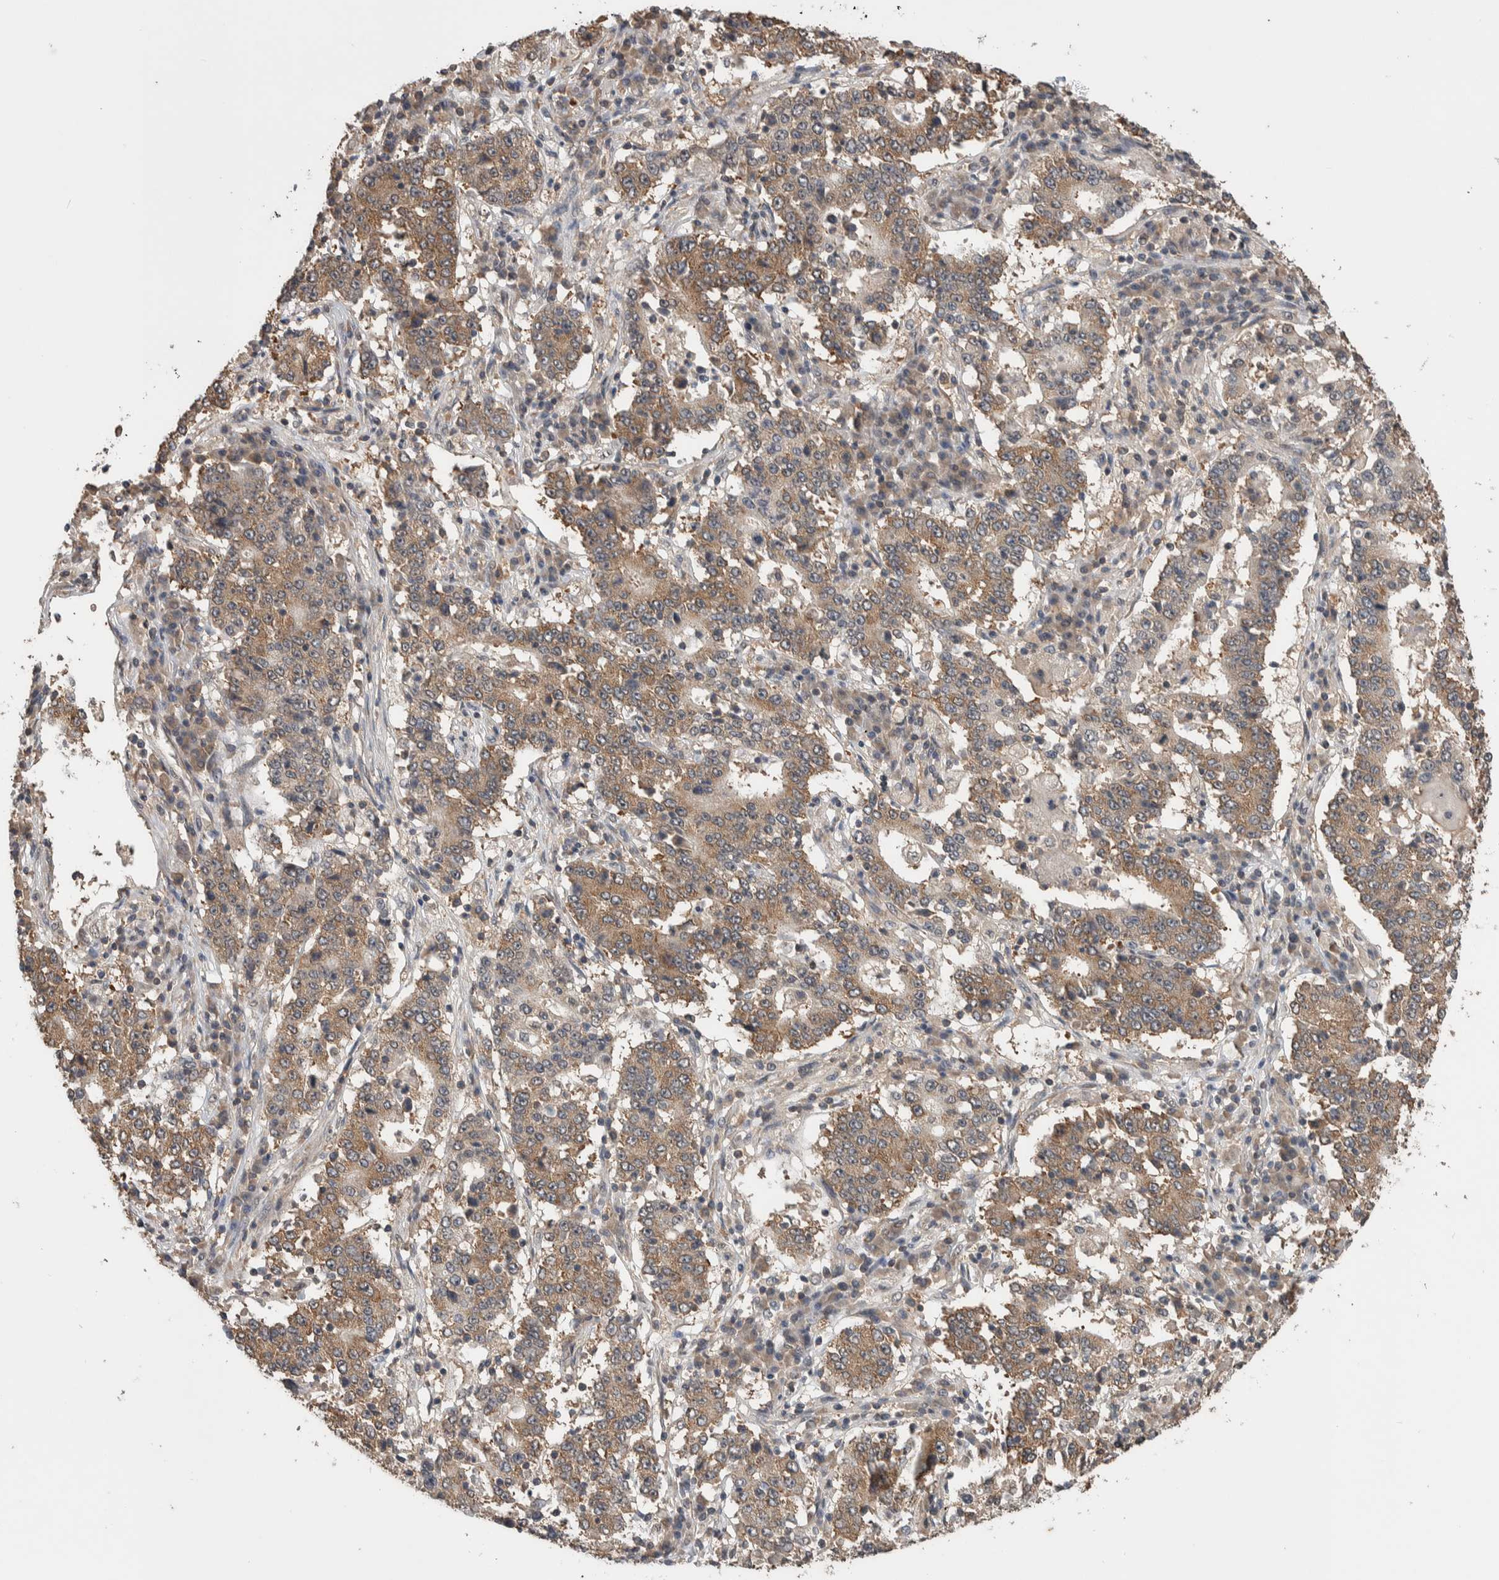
{"staining": {"intensity": "weak", "quantity": ">75%", "location": "cytoplasmic/membranous"}, "tissue": "stomach cancer", "cell_type": "Tumor cells", "image_type": "cancer", "snomed": [{"axis": "morphology", "description": "Adenocarcinoma, NOS"}, {"axis": "topography", "description": "Stomach"}], "caption": "Stomach cancer (adenocarcinoma) tissue demonstrates weak cytoplasmic/membranous staining in about >75% of tumor cells", "gene": "DVL2", "patient": {"sex": "male", "age": 59}}